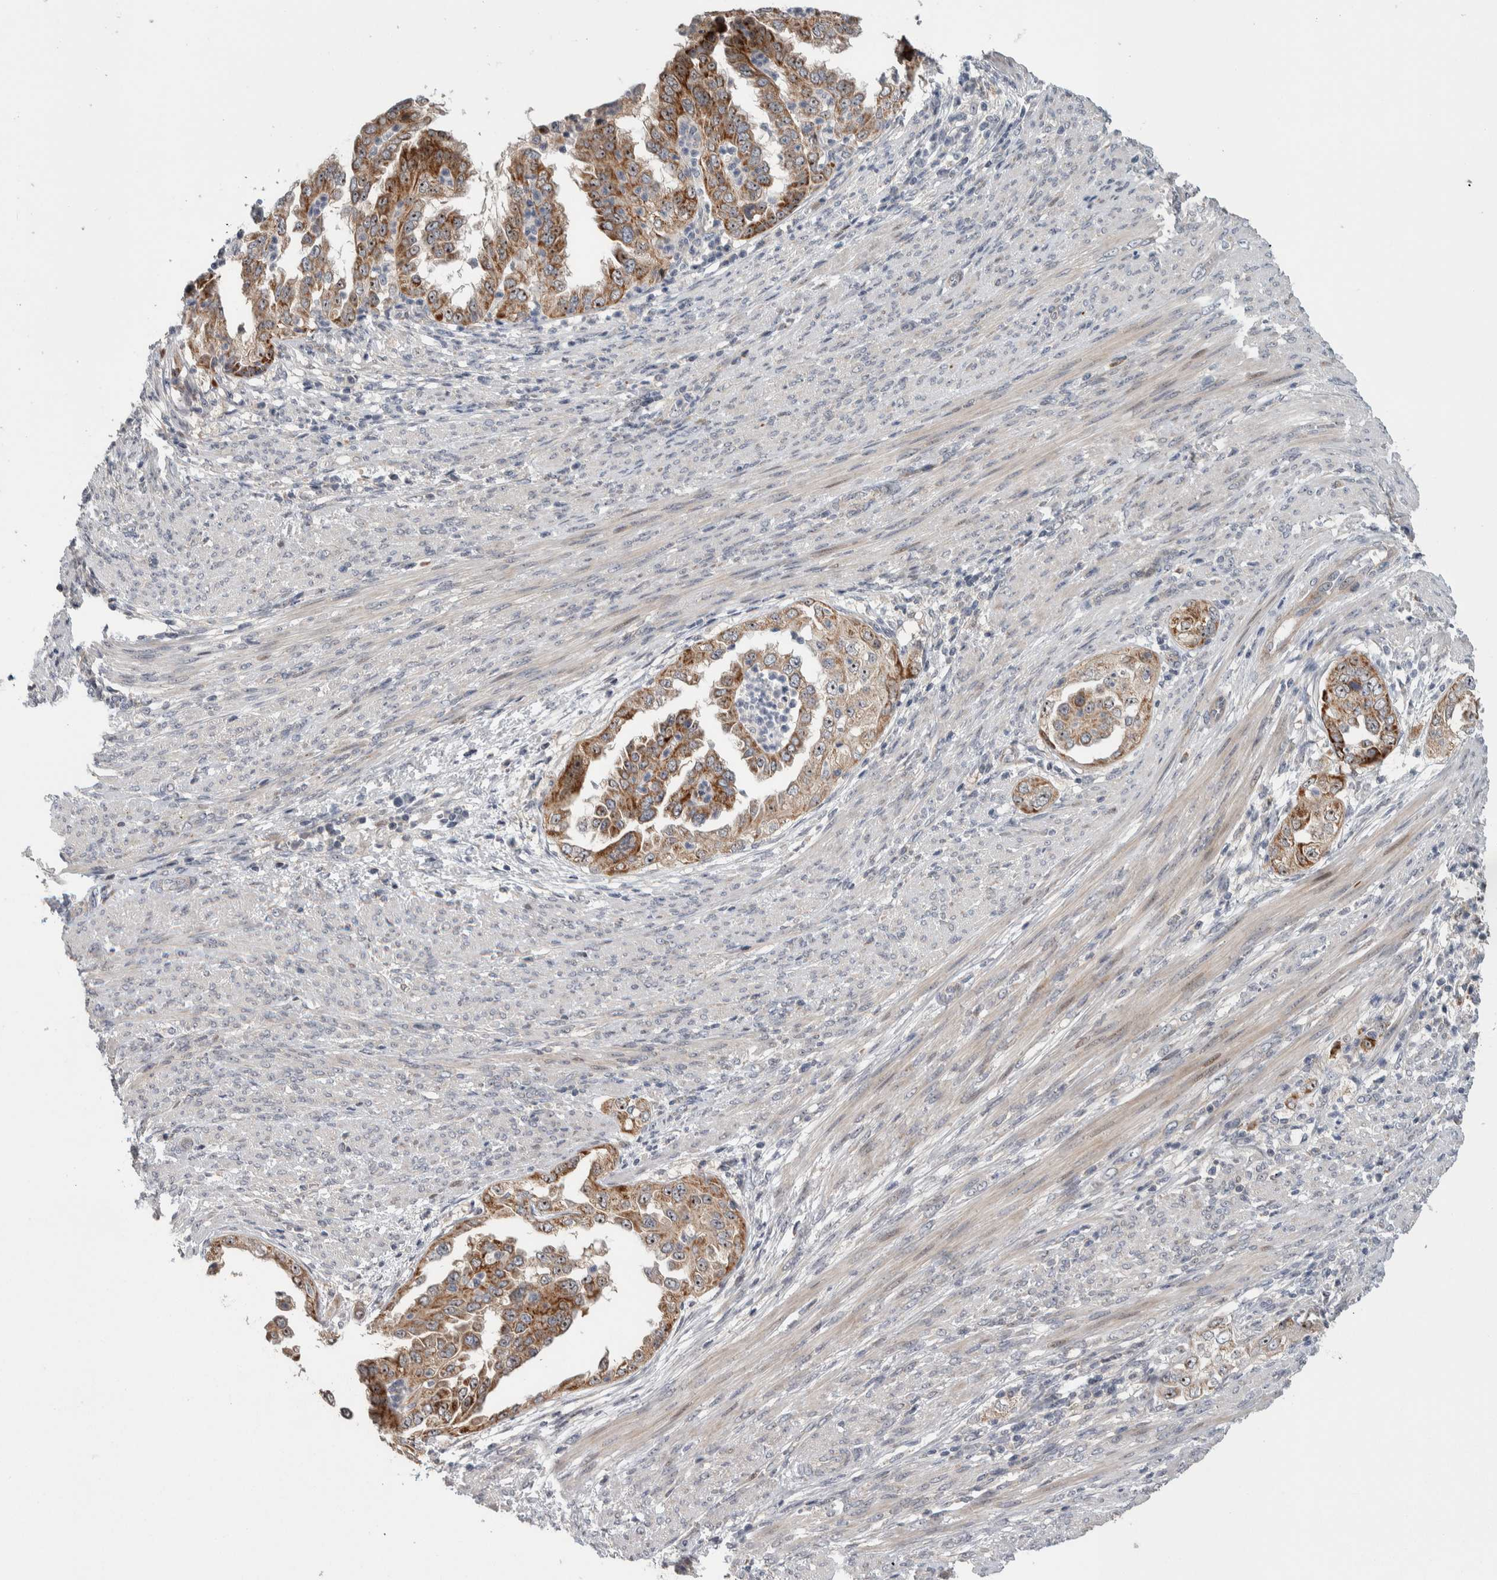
{"staining": {"intensity": "moderate", "quantity": ">75%", "location": "cytoplasmic/membranous,nuclear"}, "tissue": "endometrial cancer", "cell_type": "Tumor cells", "image_type": "cancer", "snomed": [{"axis": "morphology", "description": "Adenocarcinoma, NOS"}, {"axis": "topography", "description": "Endometrium"}], "caption": "Immunohistochemistry (IHC) image of neoplastic tissue: human endometrial cancer (adenocarcinoma) stained using immunohistochemistry (IHC) demonstrates medium levels of moderate protein expression localized specifically in the cytoplasmic/membranous and nuclear of tumor cells, appearing as a cytoplasmic/membranous and nuclear brown color.", "gene": "PRRG4", "patient": {"sex": "female", "age": 85}}